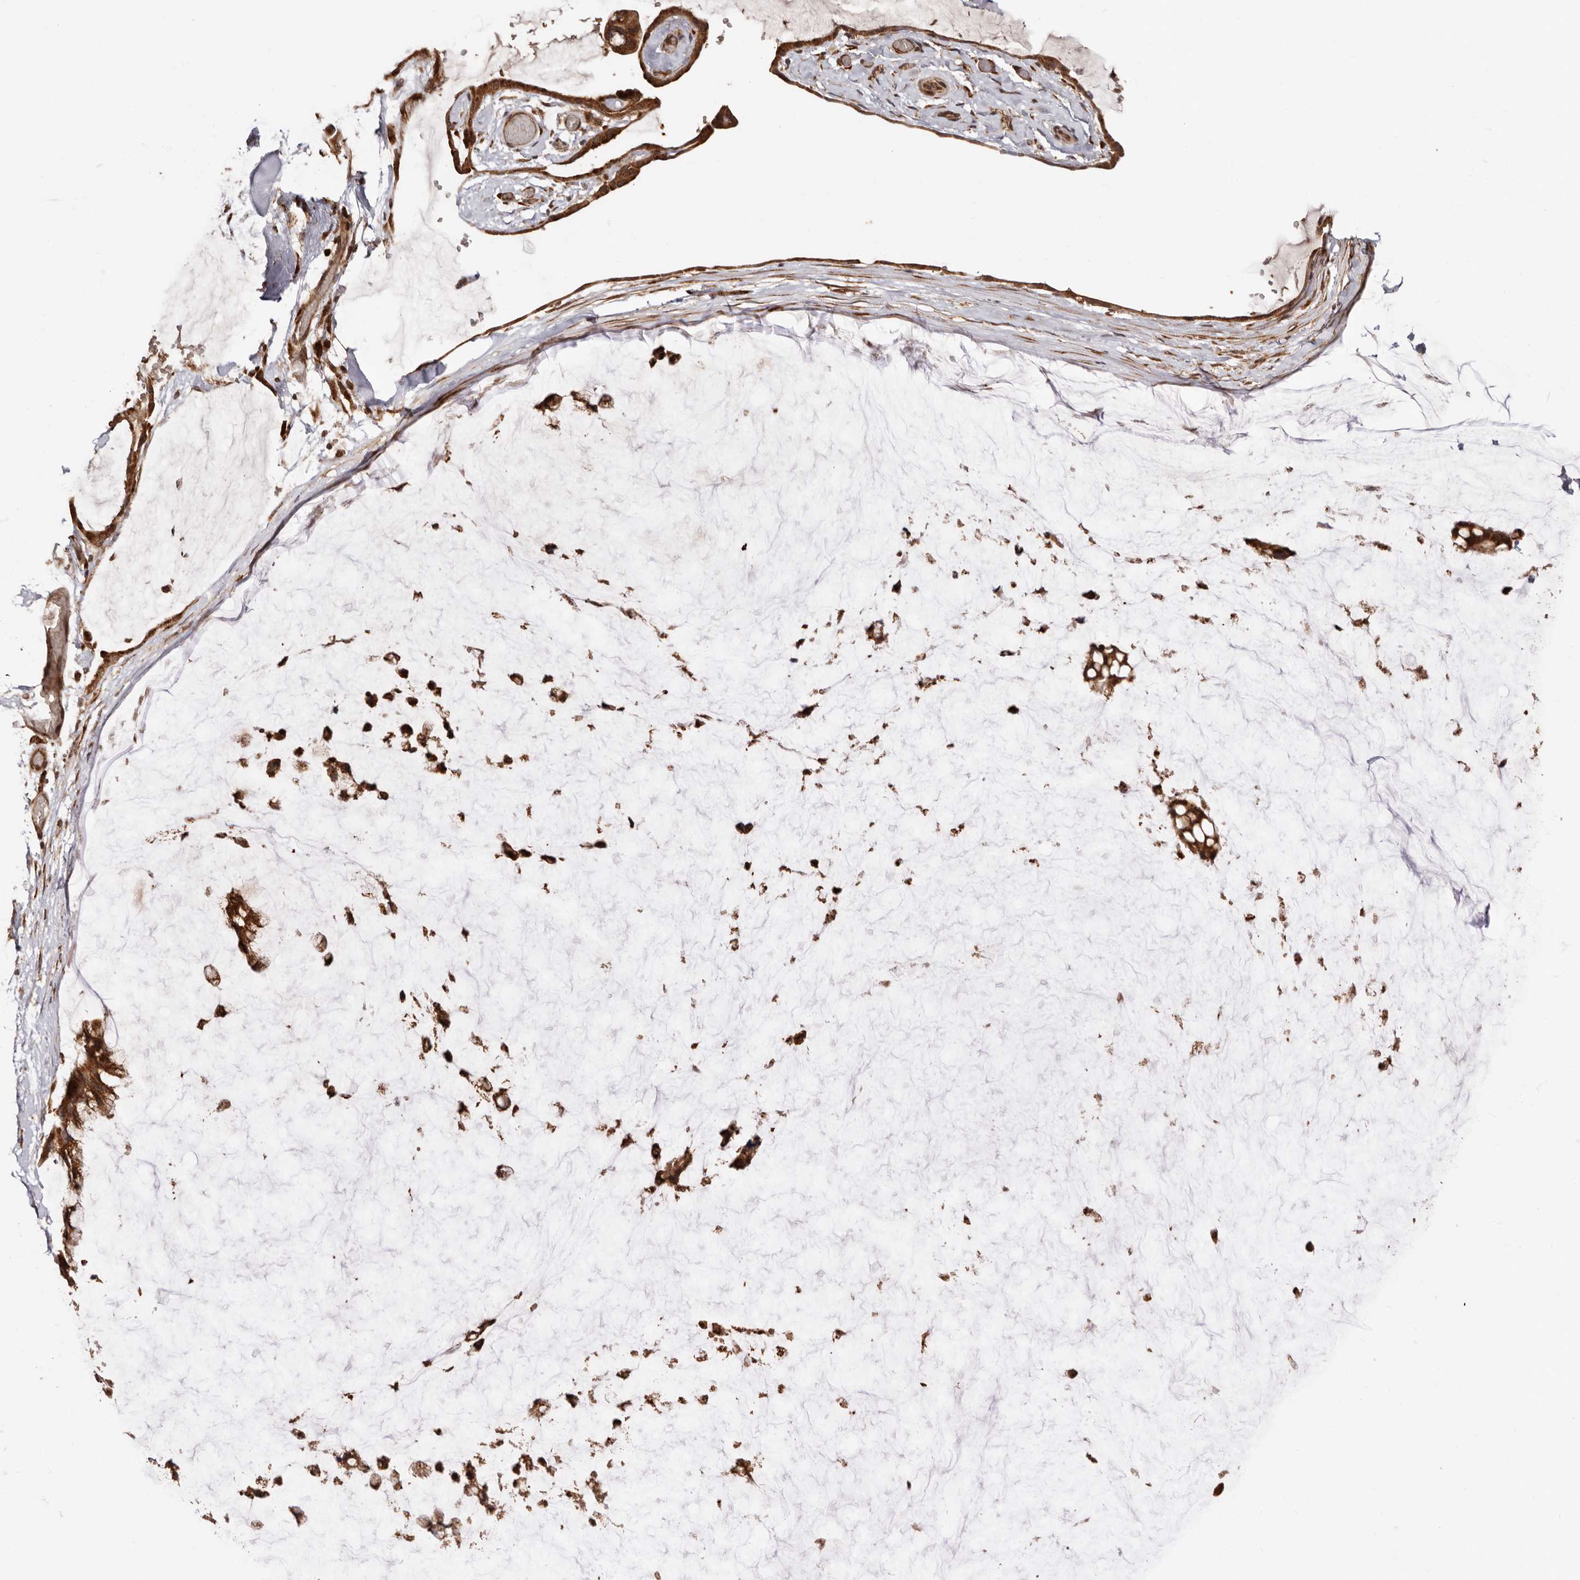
{"staining": {"intensity": "strong", "quantity": ">75%", "location": "cytoplasmic/membranous,nuclear"}, "tissue": "ovarian cancer", "cell_type": "Tumor cells", "image_type": "cancer", "snomed": [{"axis": "morphology", "description": "Cystadenocarcinoma, mucinous, NOS"}, {"axis": "topography", "description": "Ovary"}], "caption": "Ovarian mucinous cystadenocarcinoma stained with a brown dye reveals strong cytoplasmic/membranous and nuclear positive expression in about >75% of tumor cells.", "gene": "GPR27", "patient": {"sex": "female", "age": 39}}